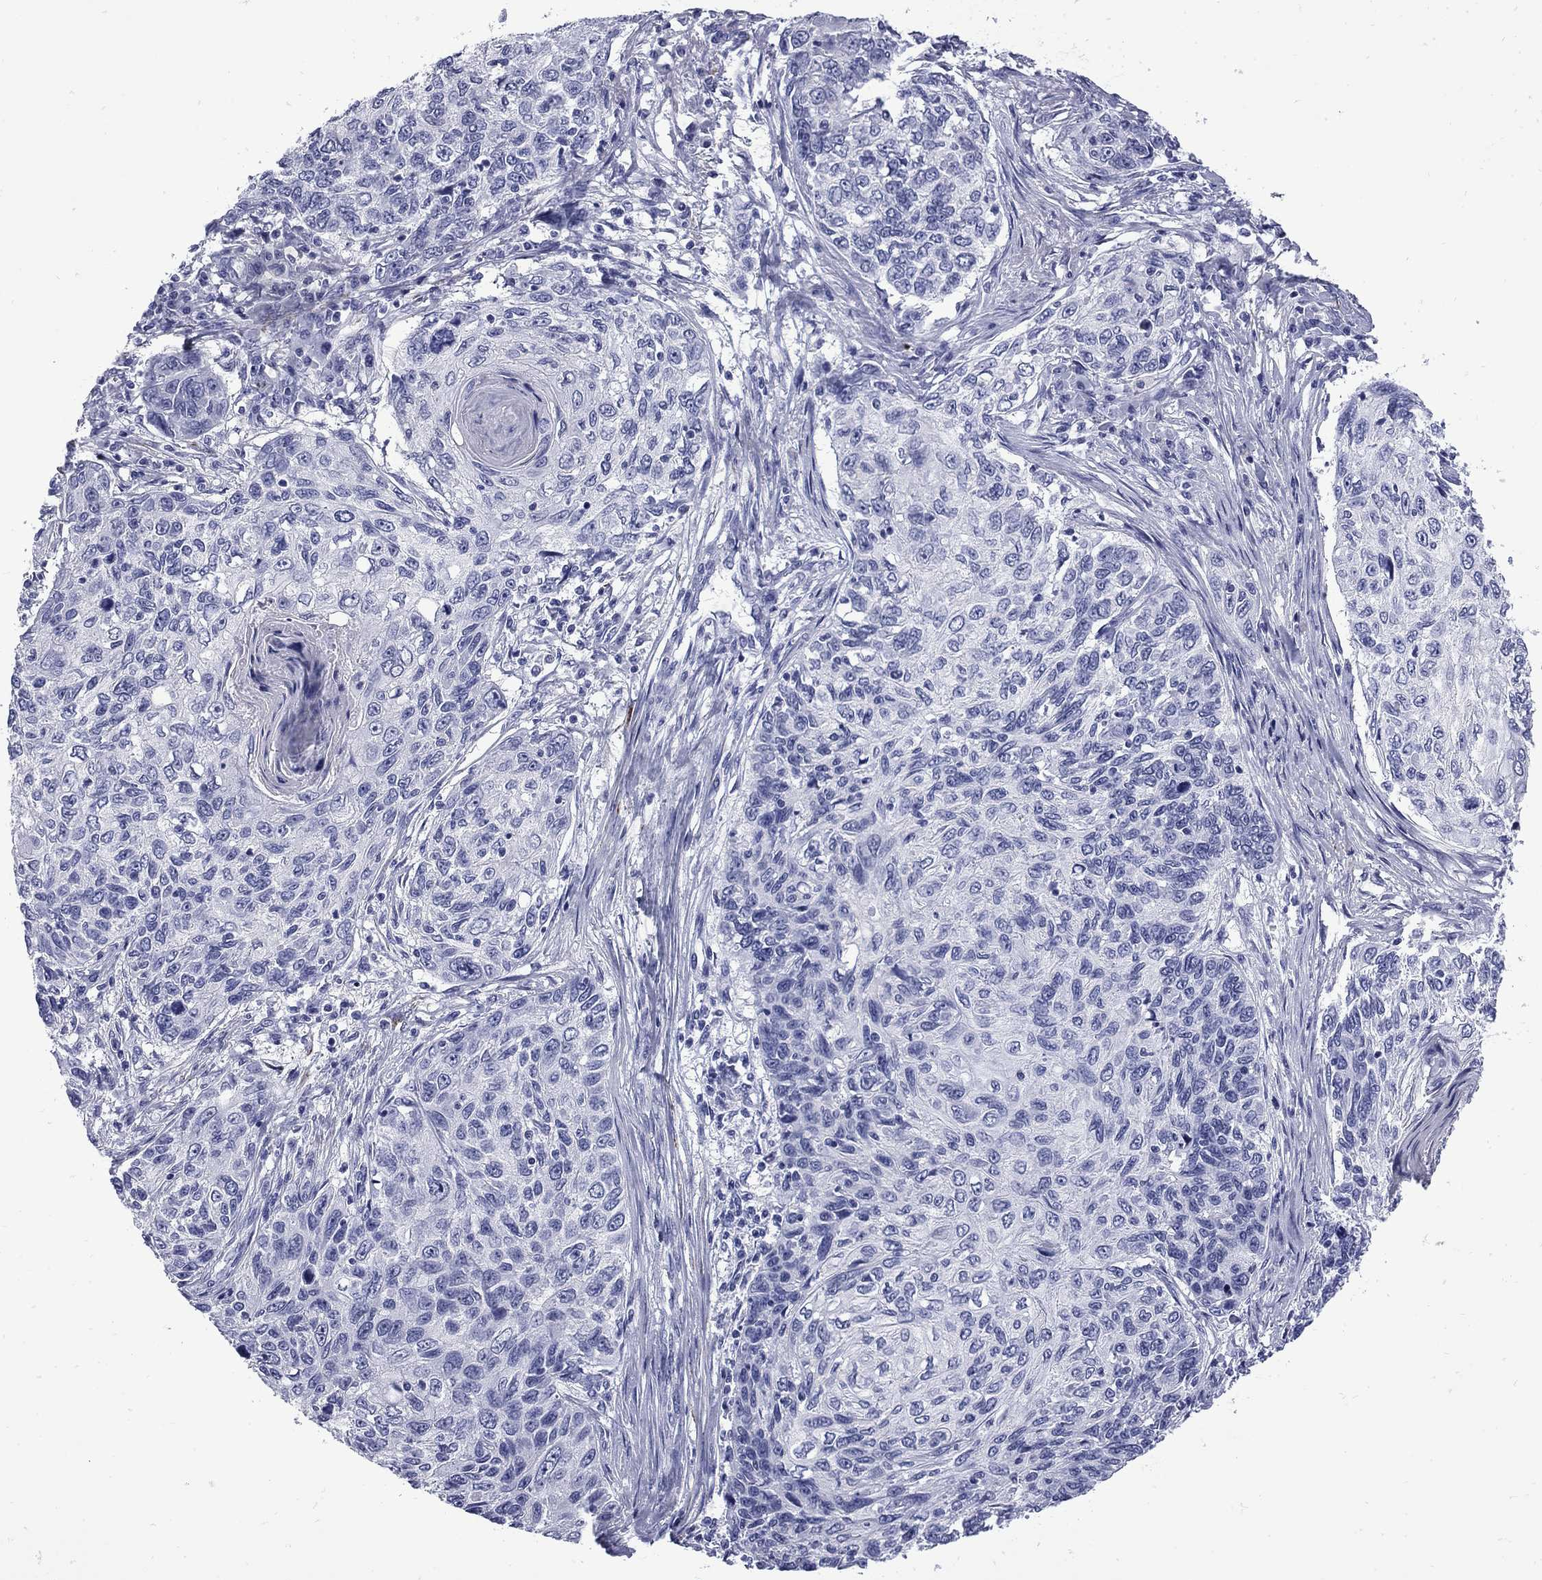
{"staining": {"intensity": "negative", "quantity": "none", "location": "none"}, "tissue": "skin cancer", "cell_type": "Tumor cells", "image_type": "cancer", "snomed": [{"axis": "morphology", "description": "Squamous cell carcinoma, NOS"}, {"axis": "topography", "description": "Skin"}], "caption": "Squamous cell carcinoma (skin) was stained to show a protein in brown. There is no significant staining in tumor cells.", "gene": "MGARP", "patient": {"sex": "male", "age": 92}}